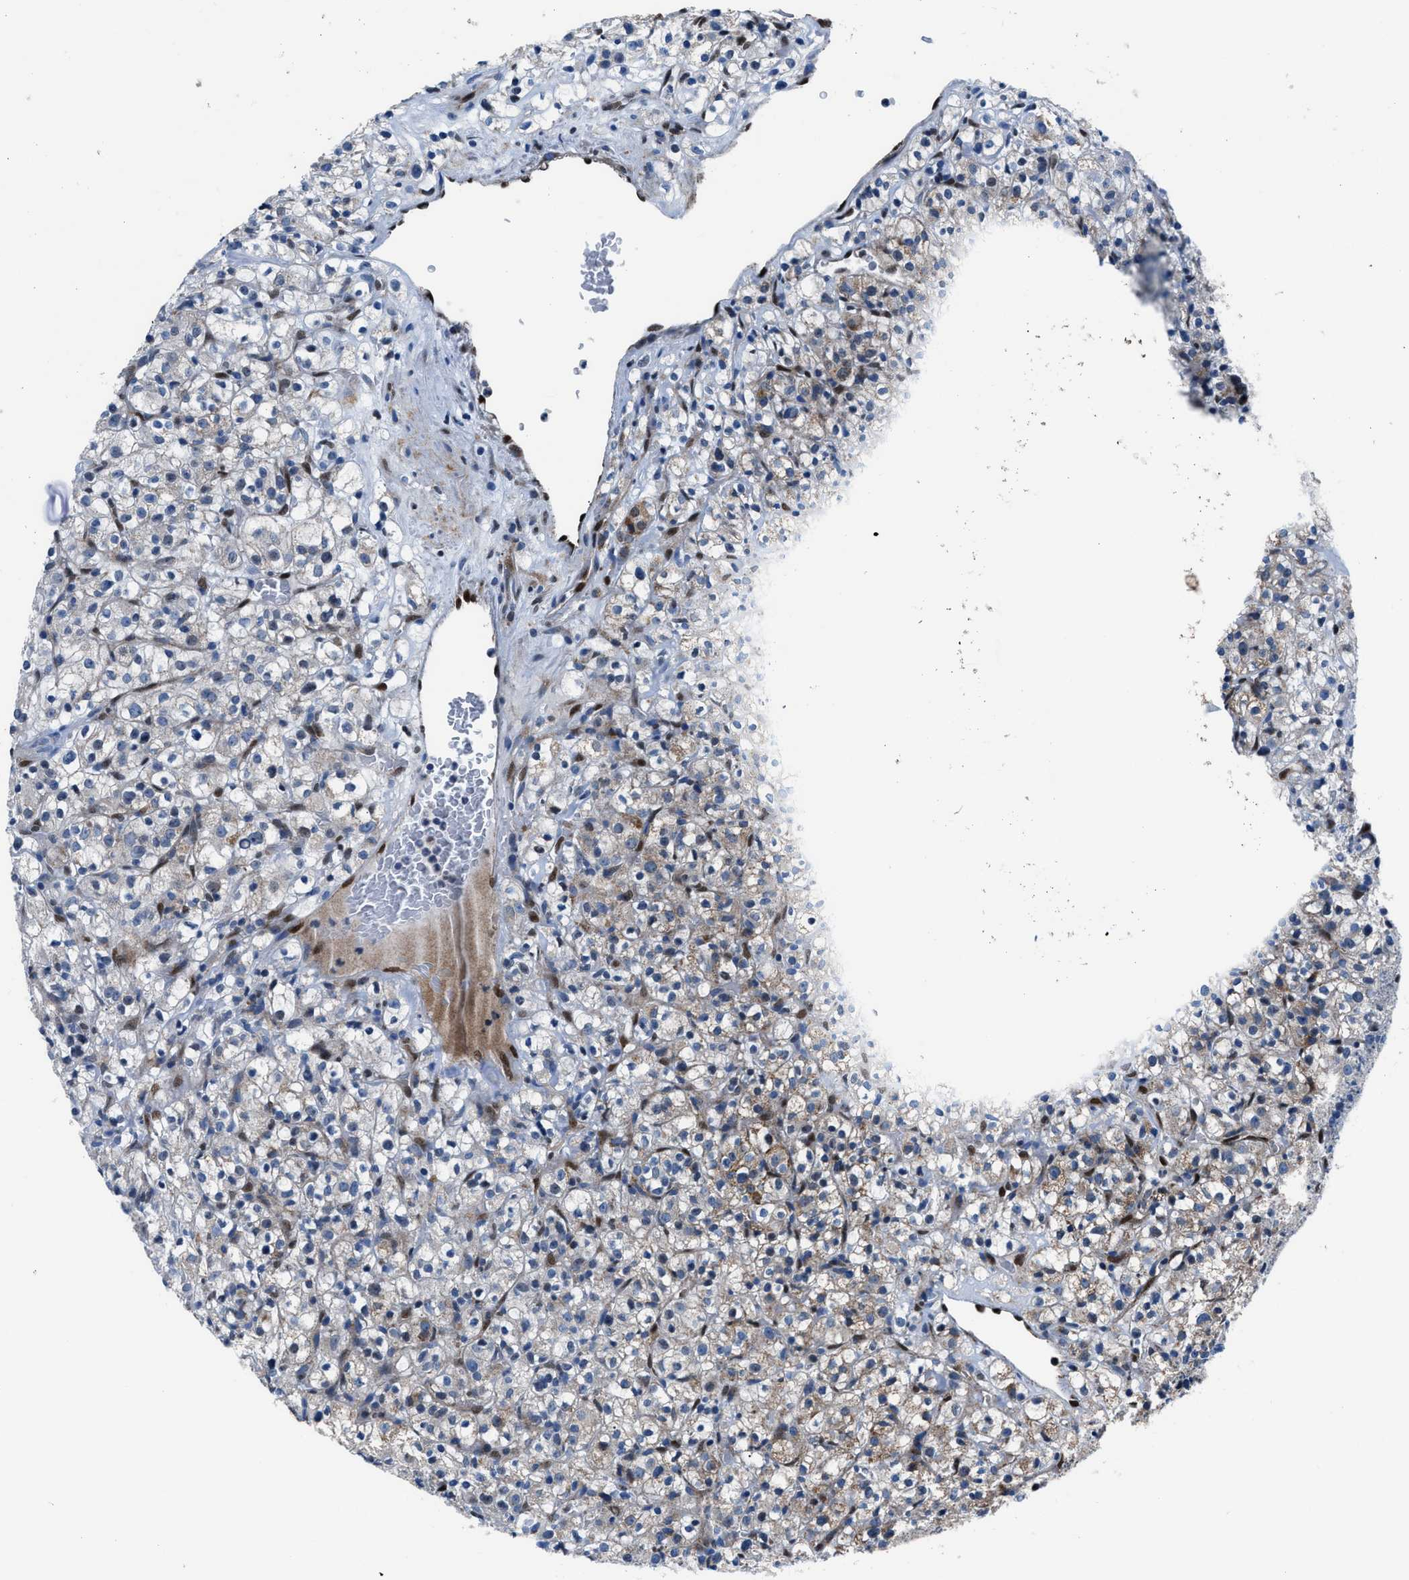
{"staining": {"intensity": "weak", "quantity": "25%-75%", "location": "cytoplasmic/membranous"}, "tissue": "renal cancer", "cell_type": "Tumor cells", "image_type": "cancer", "snomed": [{"axis": "morphology", "description": "Normal tissue, NOS"}, {"axis": "morphology", "description": "Adenocarcinoma, NOS"}, {"axis": "topography", "description": "Kidney"}], "caption": "Immunohistochemical staining of renal cancer (adenocarcinoma) demonstrates low levels of weak cytoplasmic/membranous protein staining in about 25%-75% of tumor cells.", "gene": "LMO2", "patient": {"sex": "female", "age": 72}}